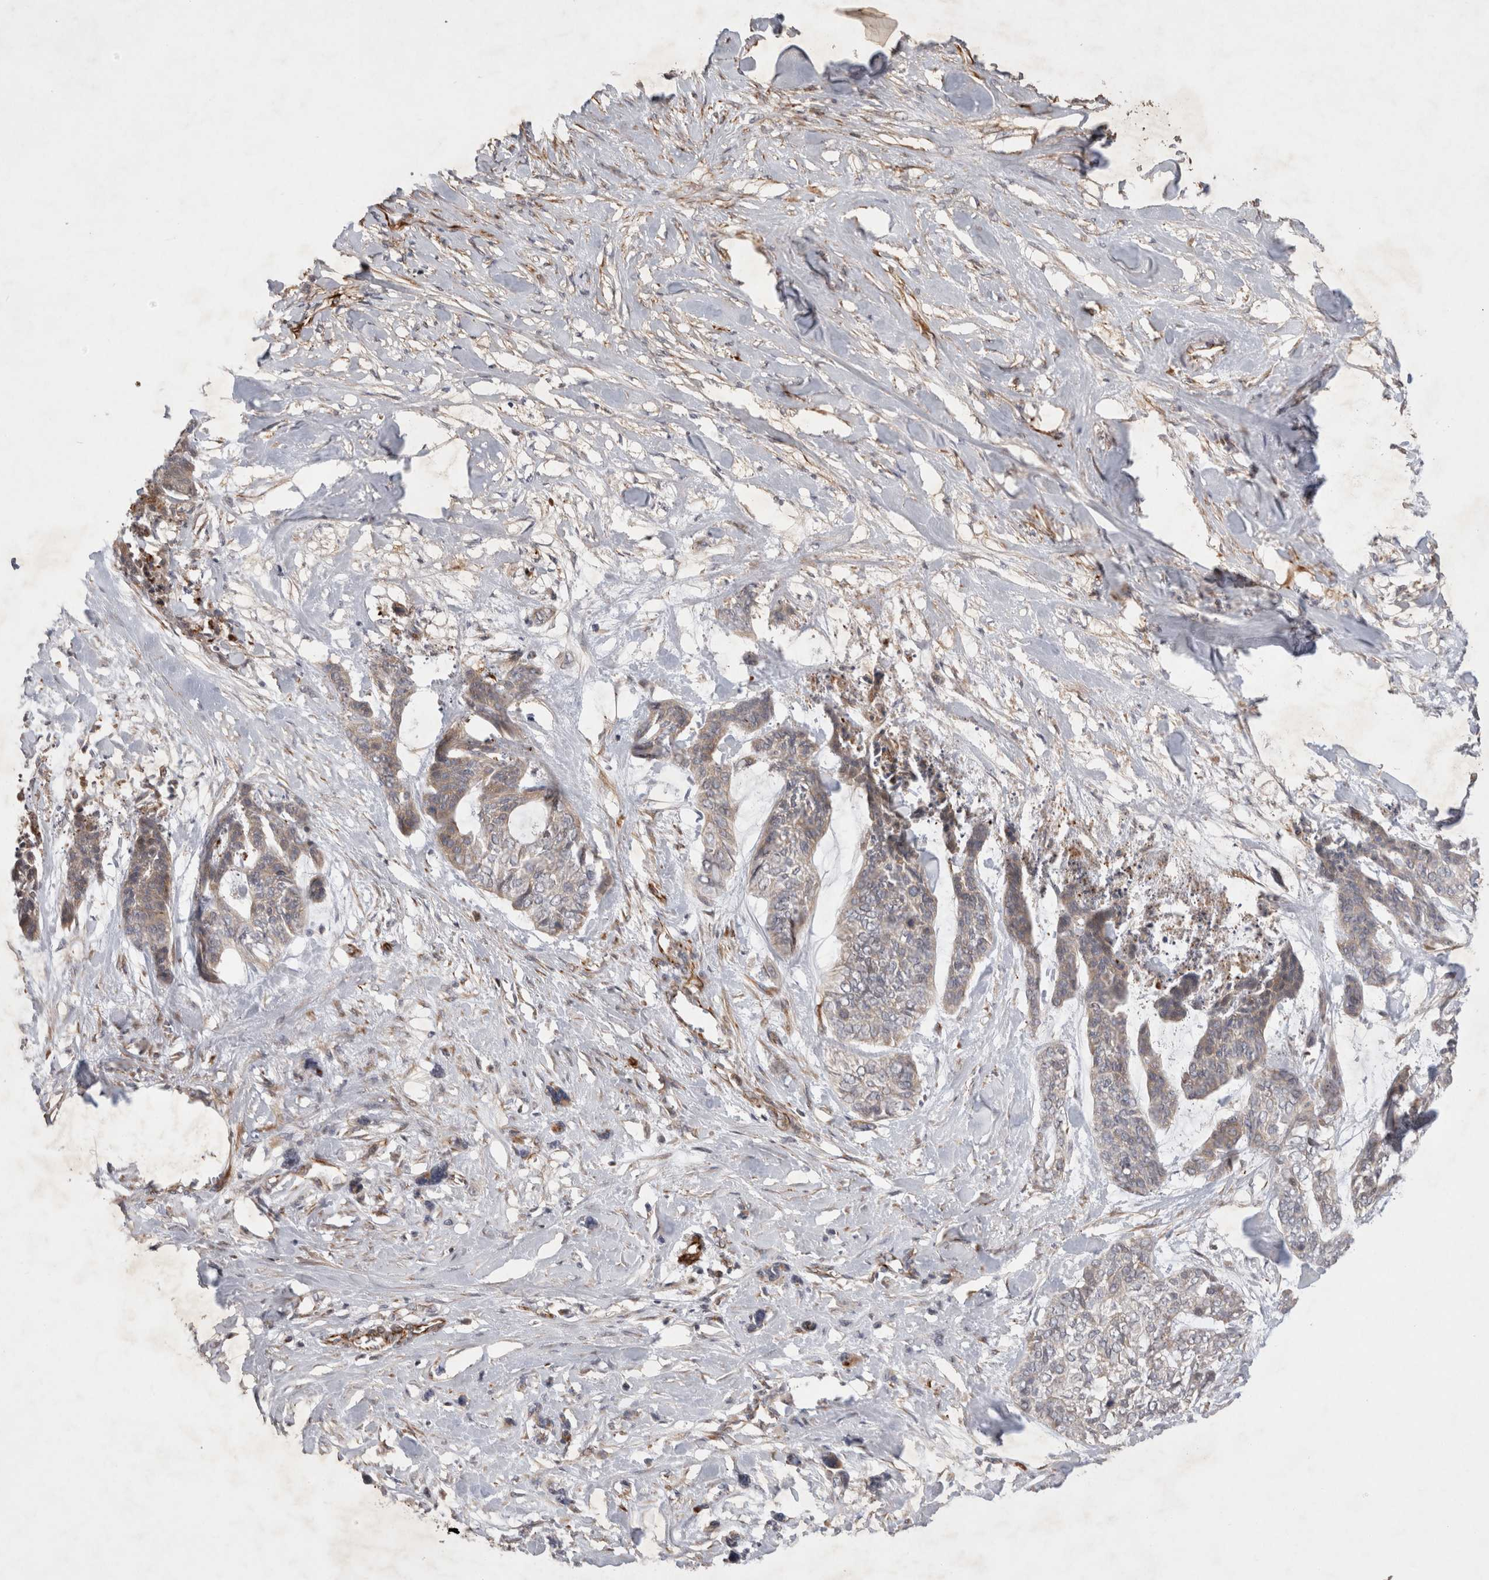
{"staining": {"intensity": "weak", "quantity": ">75%", "location": "cytoplasmic/membranous"}, "tissue": "skin cancer", "cell_type": "Tumor cells", "image_type": "cancer", "snomed": [{"axis": "morphology", "description": "Basal cell carcinoma"}, {"axis": "topography", "description": "Skin"}], "caption": "About >75% of tumor cells in basal cell carcinoma (skin) show weak cytoplasmic/membranous protein positivity as visualized by brown immunohistochemical staining.", "gene": "NMU", "patient": {"sex": "female", "age": 64}}